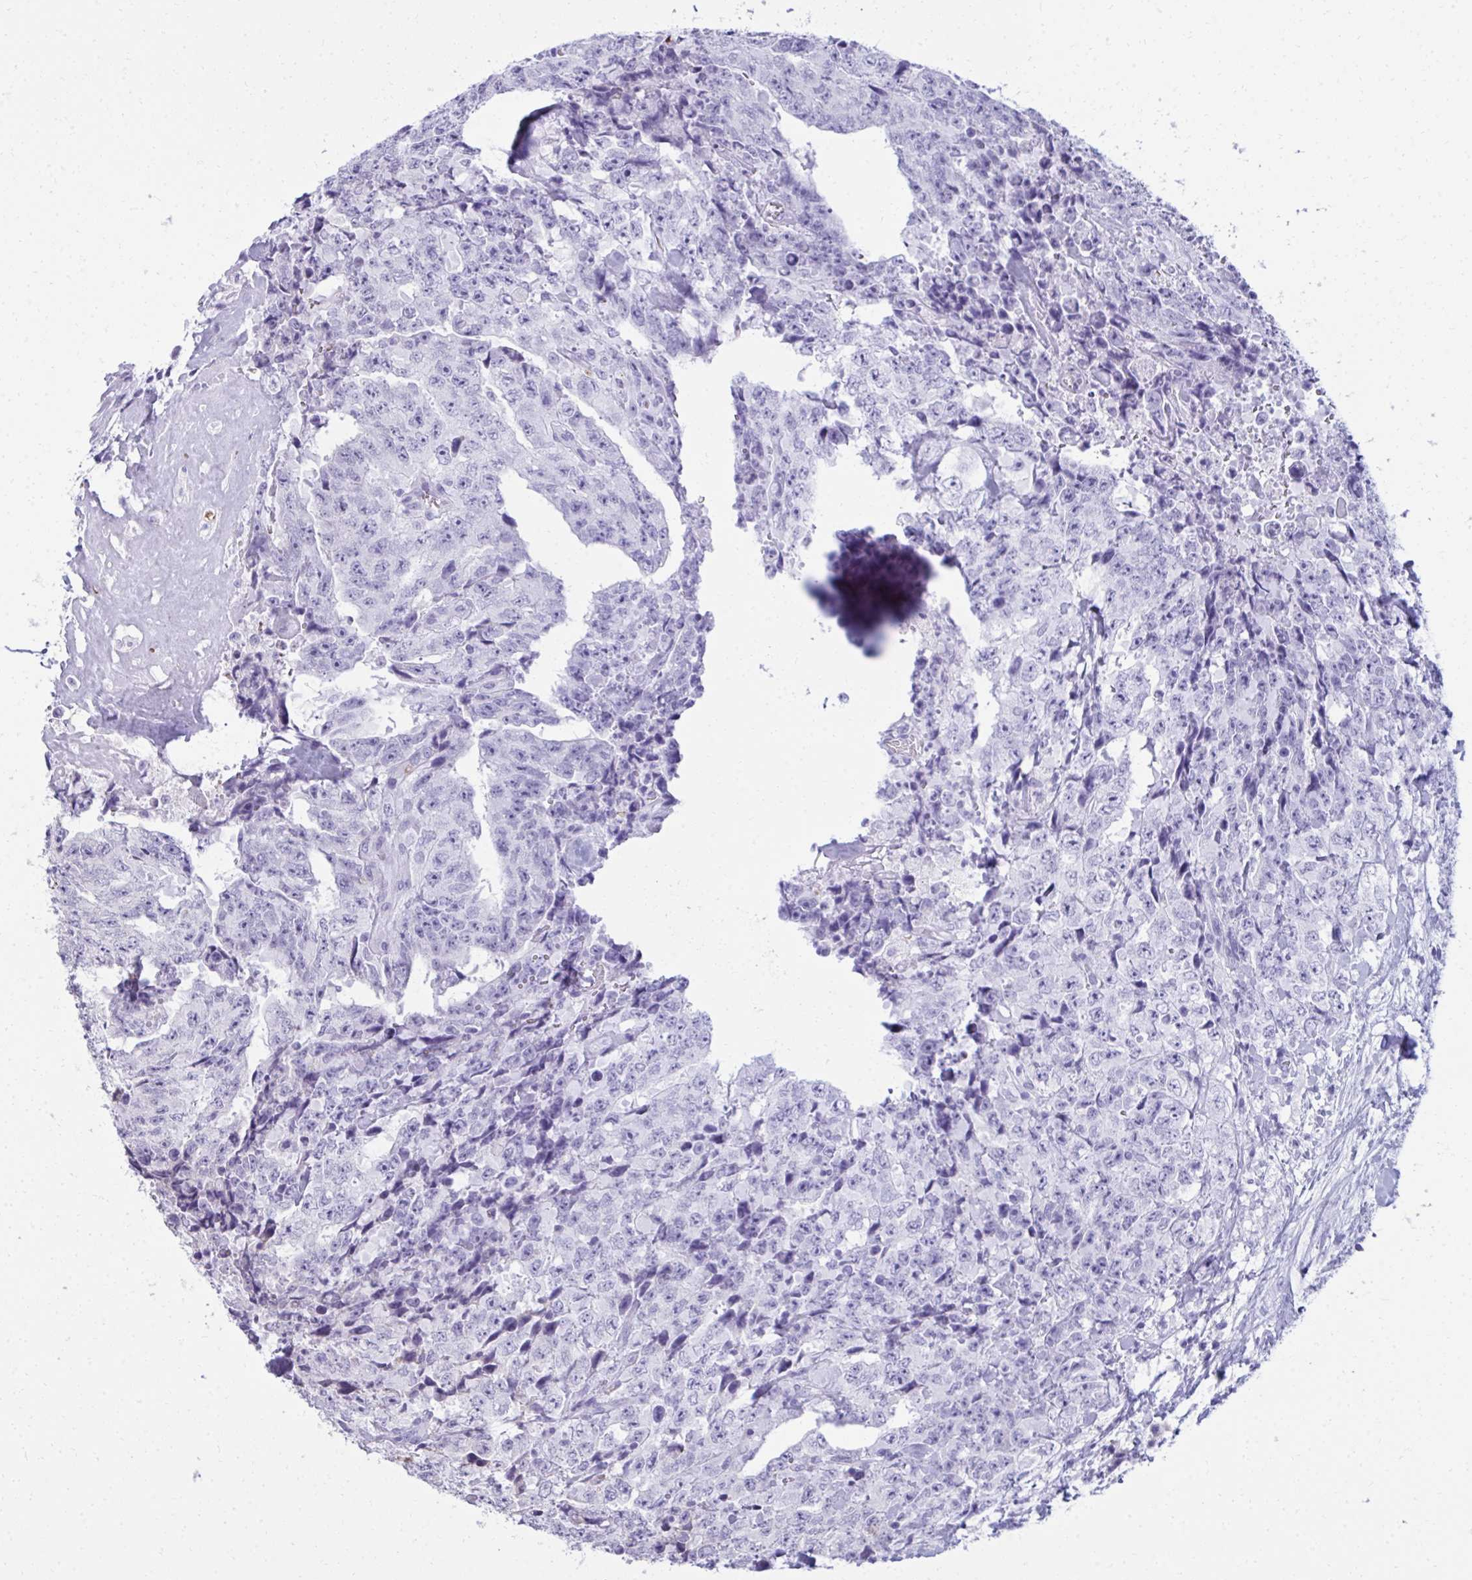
{"staining": {"intensity": "negative", "quantity": "none", "location": "none"}, "tissue": "testis cancer", "cell_type": "Tumor cells", "image_type": "cancer", "snomed": [{"axis": "morphology", "description": "Carcinoma, Embryonal, NOS"}, {"axis": "topography", "description": "Testis"}], "caption": "Photomicrograph shows no significant protein positivity in tumor cells of testis embryonal carcinoma. Nuclei are stained in blue.", "gene": "FIBCD1", "patient": {"sex": "male", "age": 24}}